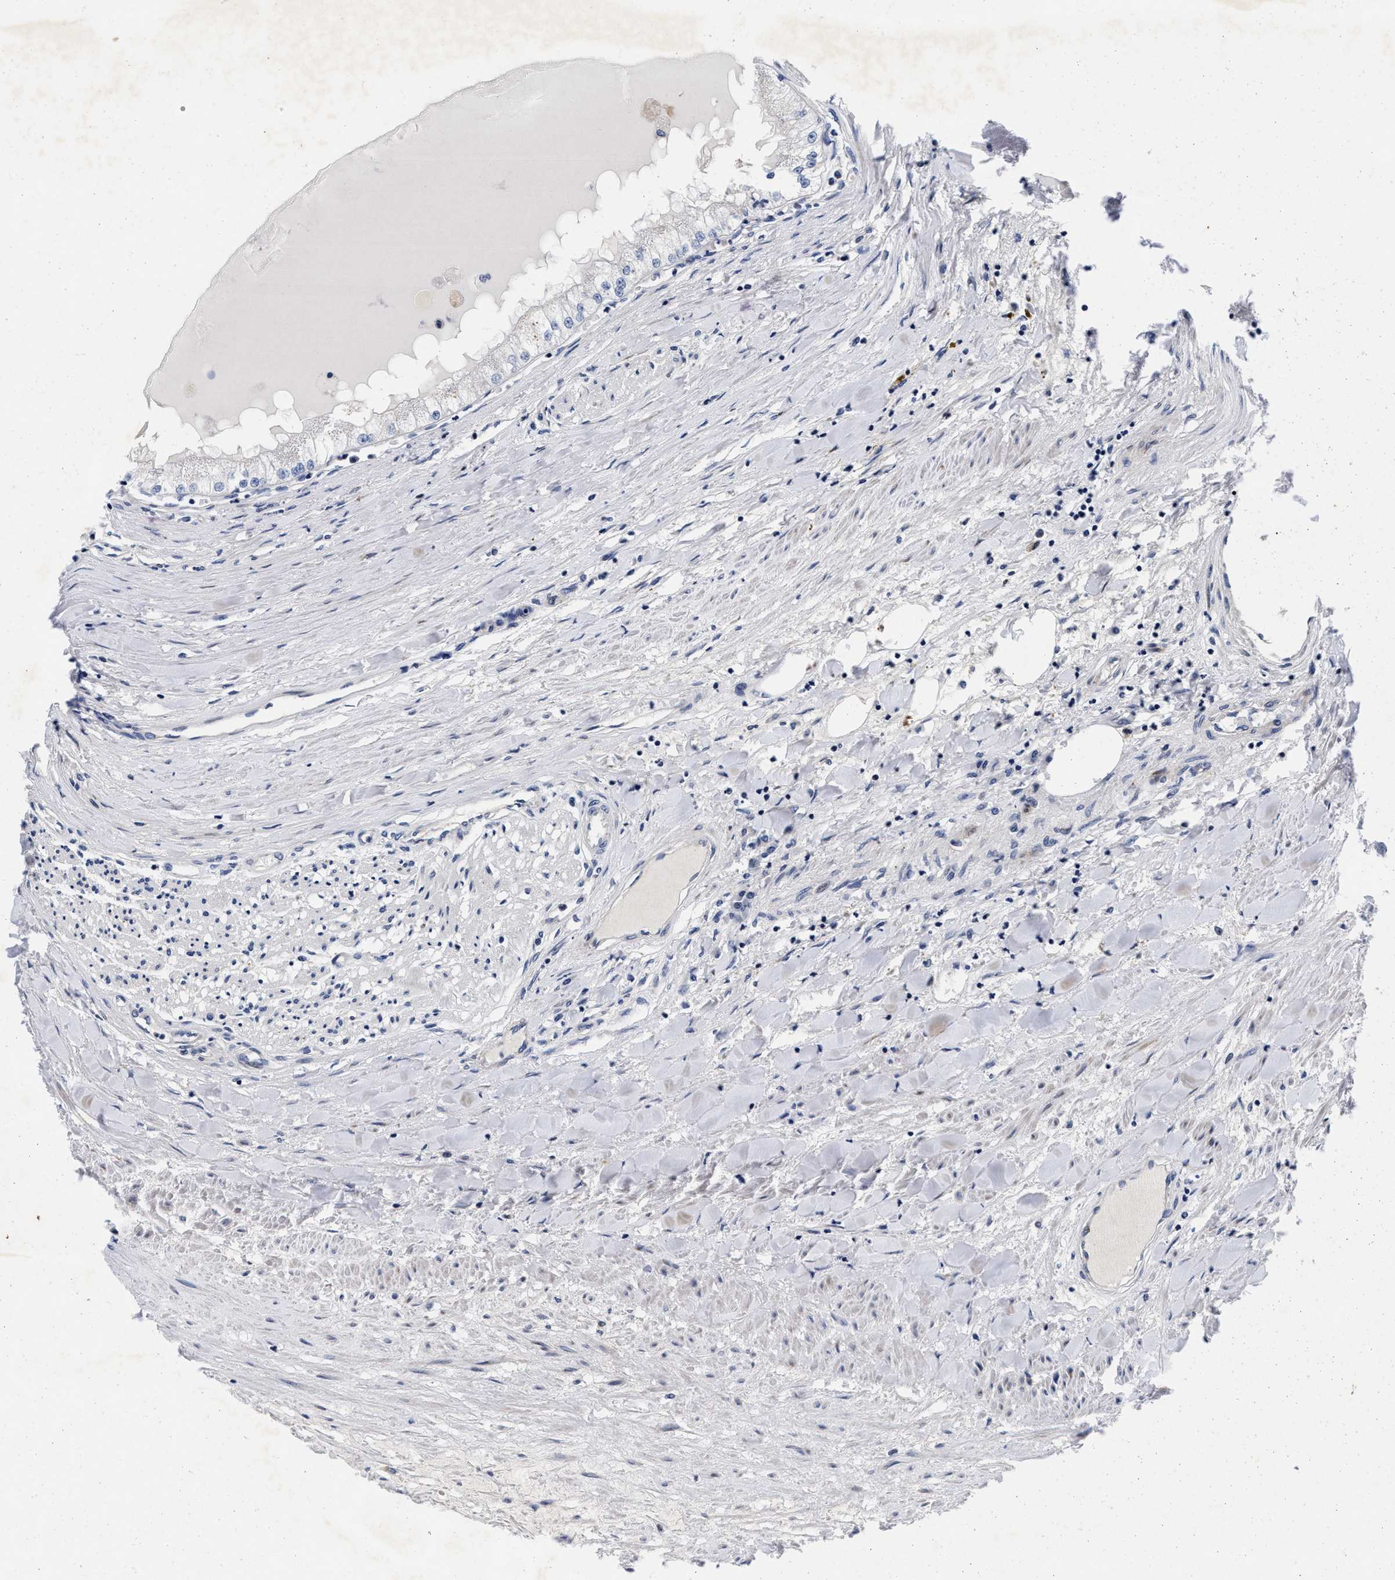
{"staining": {"intensity": "negative", "quantity": "none", "location": "none"}, "tissue": "renal cancer", "cell_type": "Tumor cells", "image_type": "cancer", "snomed": [{"axis": "morphology", "description": "Adenocarcinoma, NOS"}, {"axis": "topography", "description": "Kidney"}], "caption": "Immunohistochemistry (IHC) of human adenocarcinoma (renal) reveals no expression in tumor cells.", "gene": "LAD1", "patient": {"sex": "male", "age": 68}}